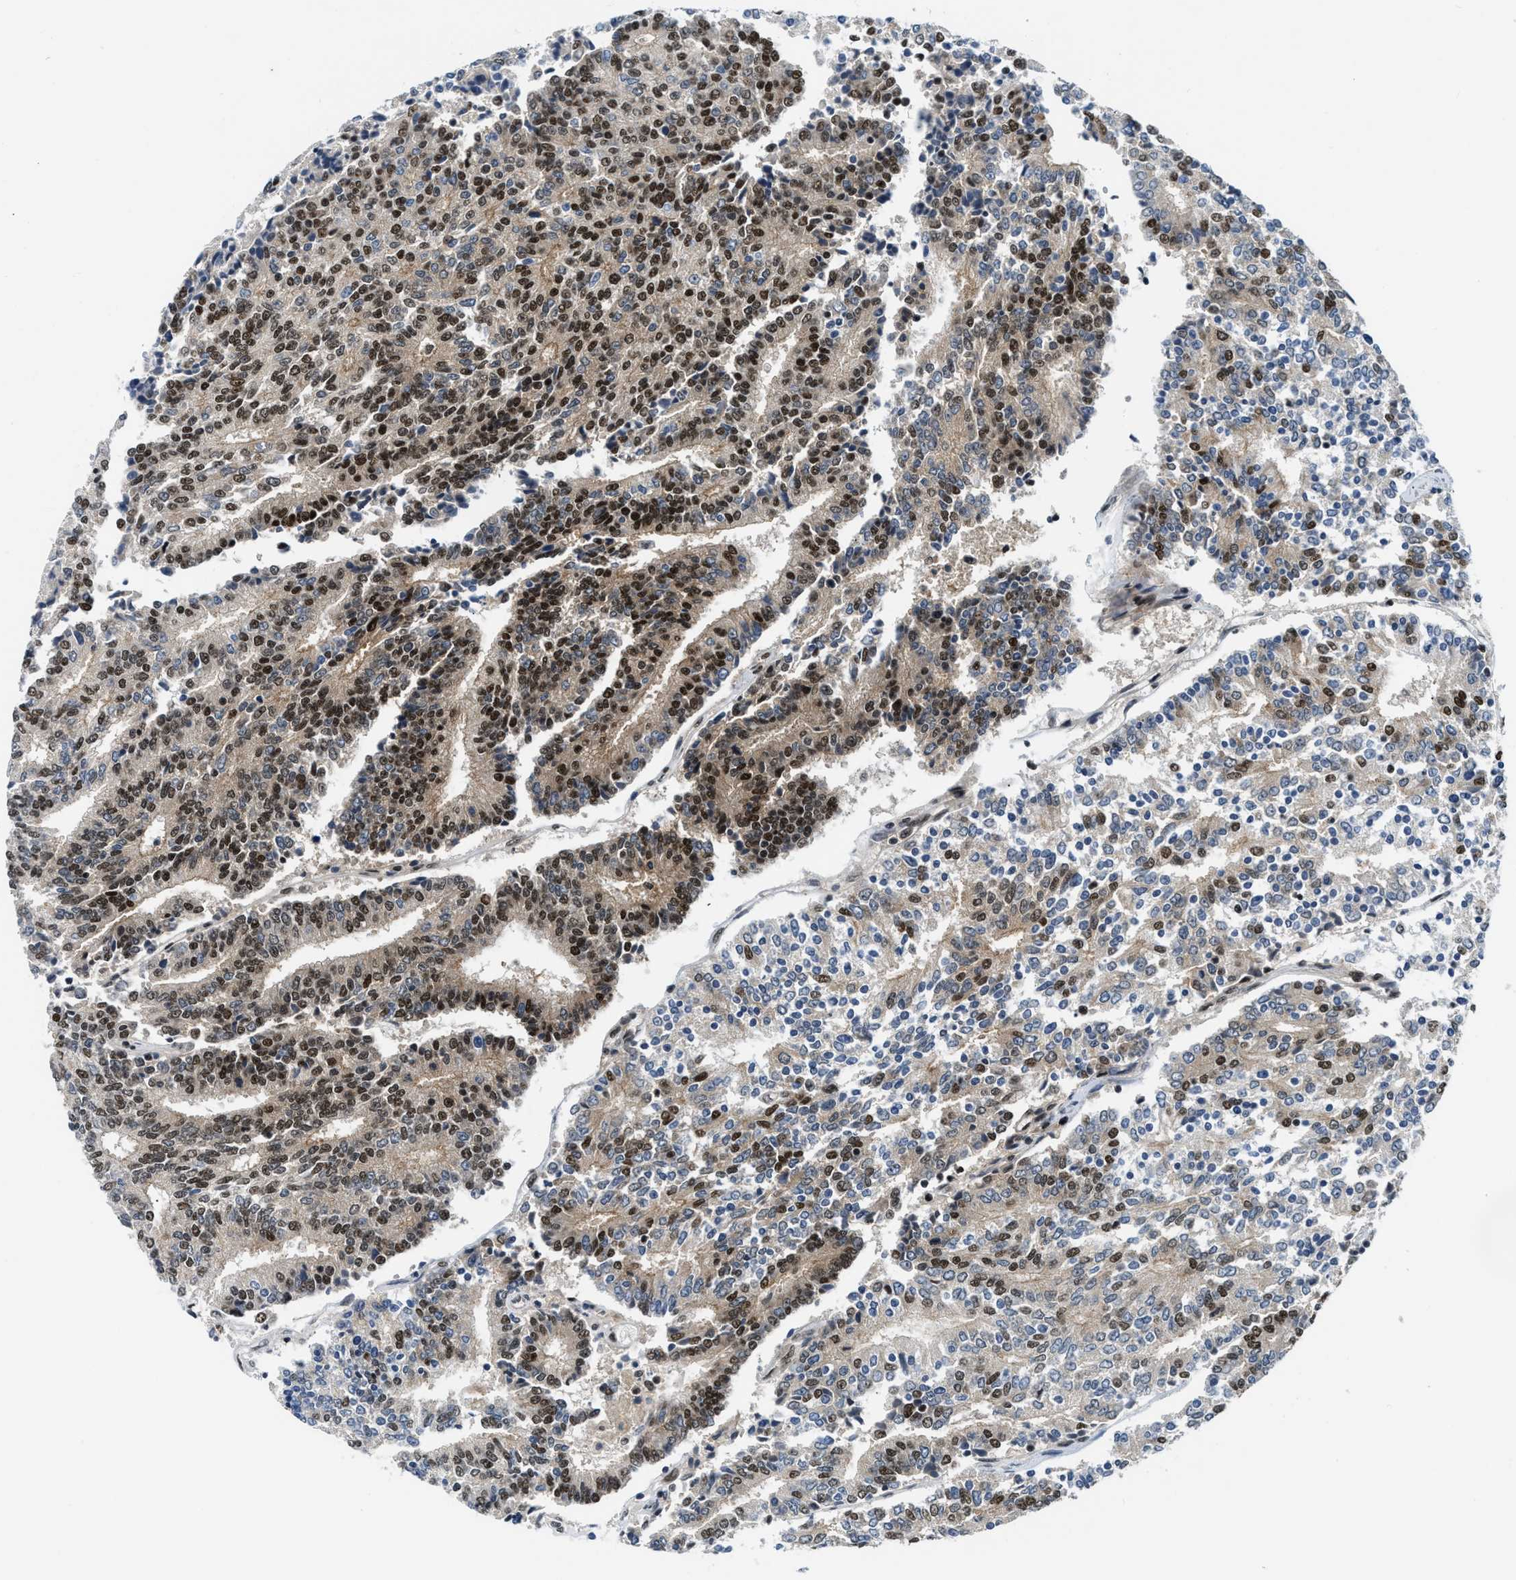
{"staining": {"intensity": "strong", "quantity": ">75%", "location": "nuclear"}, "tissue": "prostate cancer", "cell_type": "Tumor cells", "image_type": "cancer", "snomed": [{"axis": "morphology", "description": "Normal tissue, NOS"}, {"axis": "morphology", "description": "Adenocarcinoma, High grade"}, {"axis": "topography", "description": "Prostate"}, {"axis": "topography", "description": "Seminal veicle"}], "caption": "This photomicrograph displays immunohistochemistry staining of human high-grade adenocarcinoma (prostate), with high strong nuclear positivity in approximately >75% of tumor cells.", "gene": "NCOA1", "patient": {"sex": "male", "age": 55}}